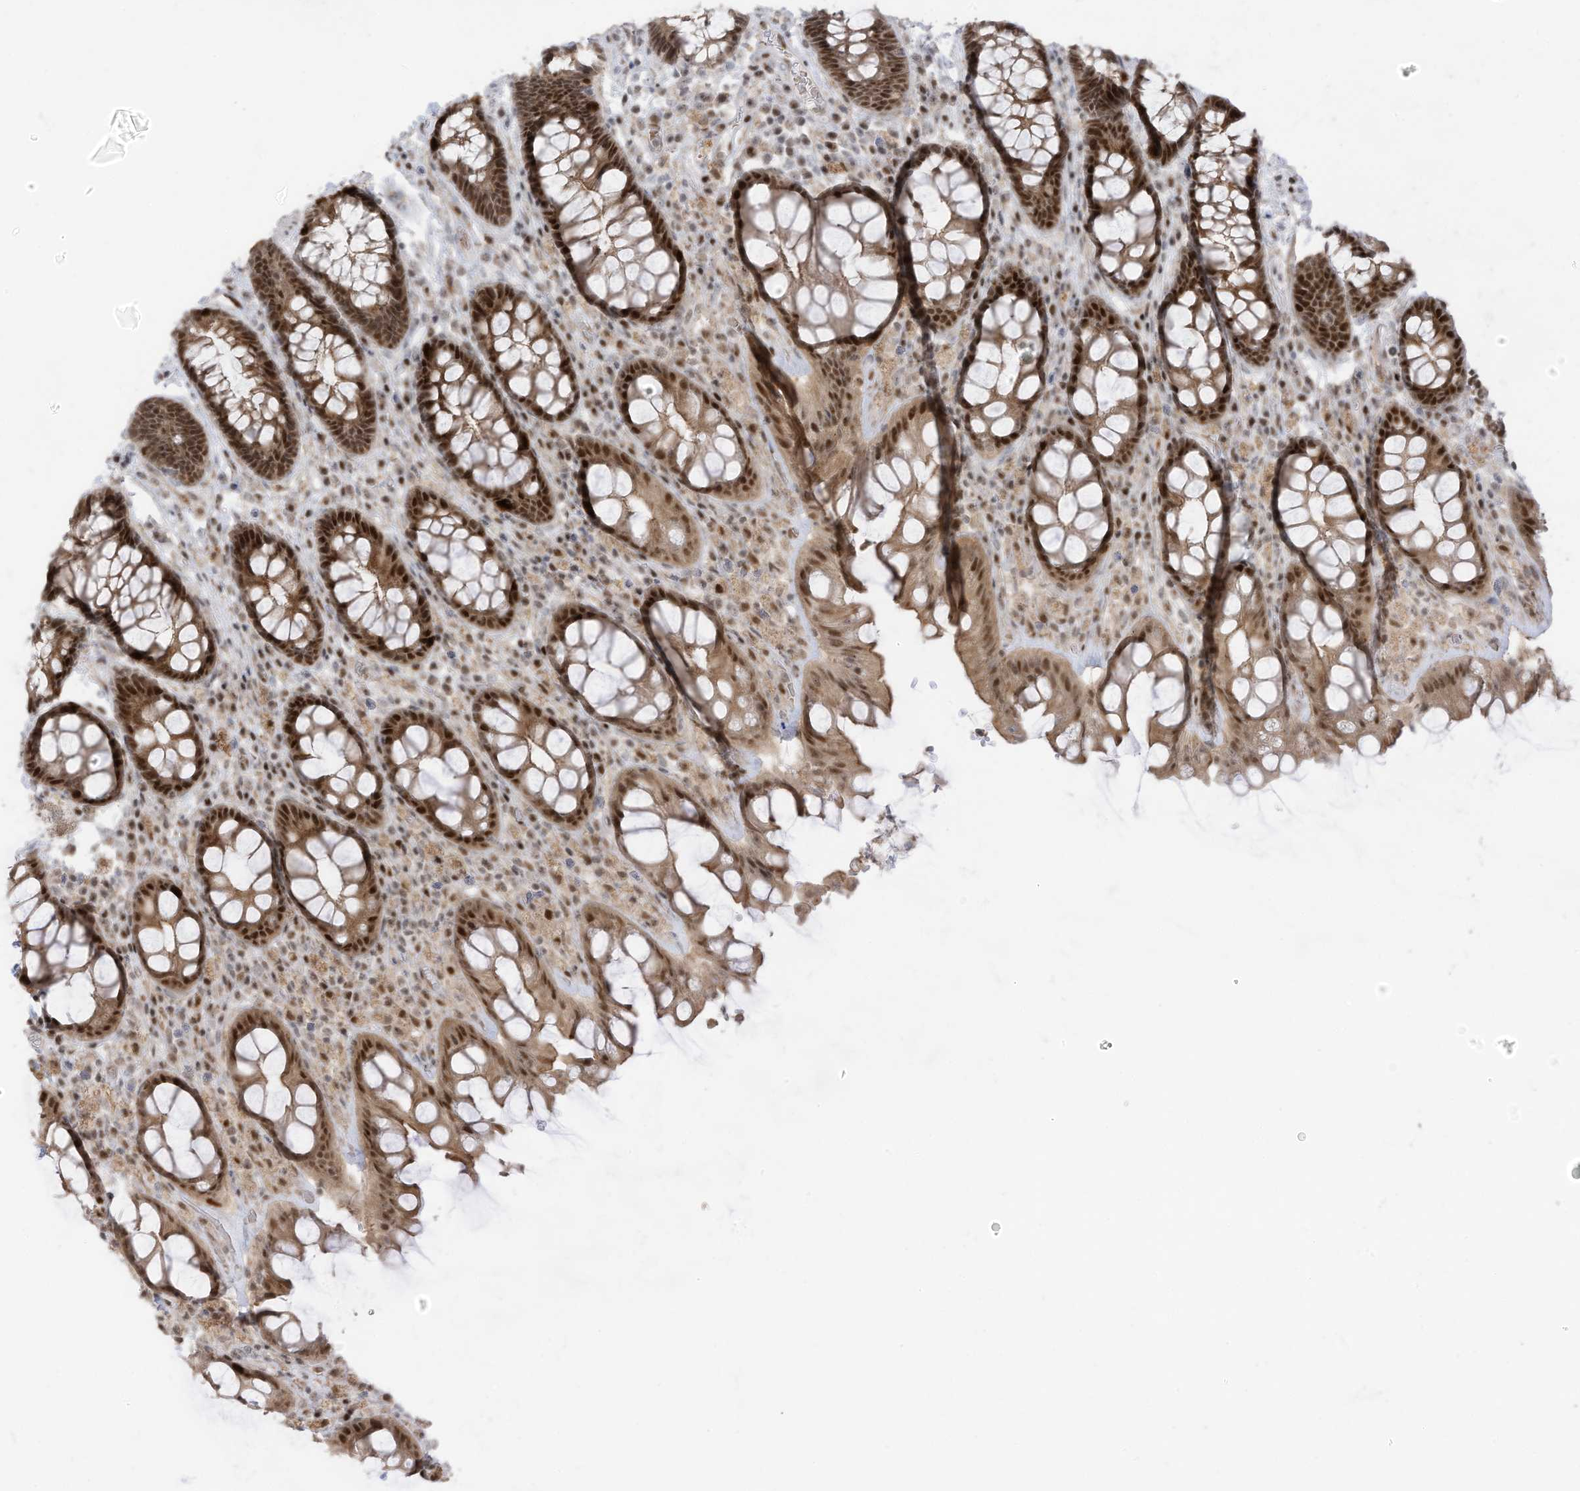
{"staining": {"intensity": "strong", "quantity": ">75%", "location": "cytoplasmic/membranous,nuclear"}, "tissue": "rectum", "cell_type": "Glandular cells", "image_type": "normal", "snomed": [{"axis": "morphology", "description": "Normal tissue, NOS"}, {"axis": "topography", "description": "Rectum"}], "caption": "High-magnification brightfield microscopy of unremarkable rectum stained with DAB (3,3'-diaminobenzidine) (brown) and counterstained with hematoxylin (blue). glandular cells exhibit strong cytoplasmic/membranous,nuclear staining is seen in approximately>75% of cells.", "gene": "ZCWPW2", "patient": {"sex": "male", "age": 64}}